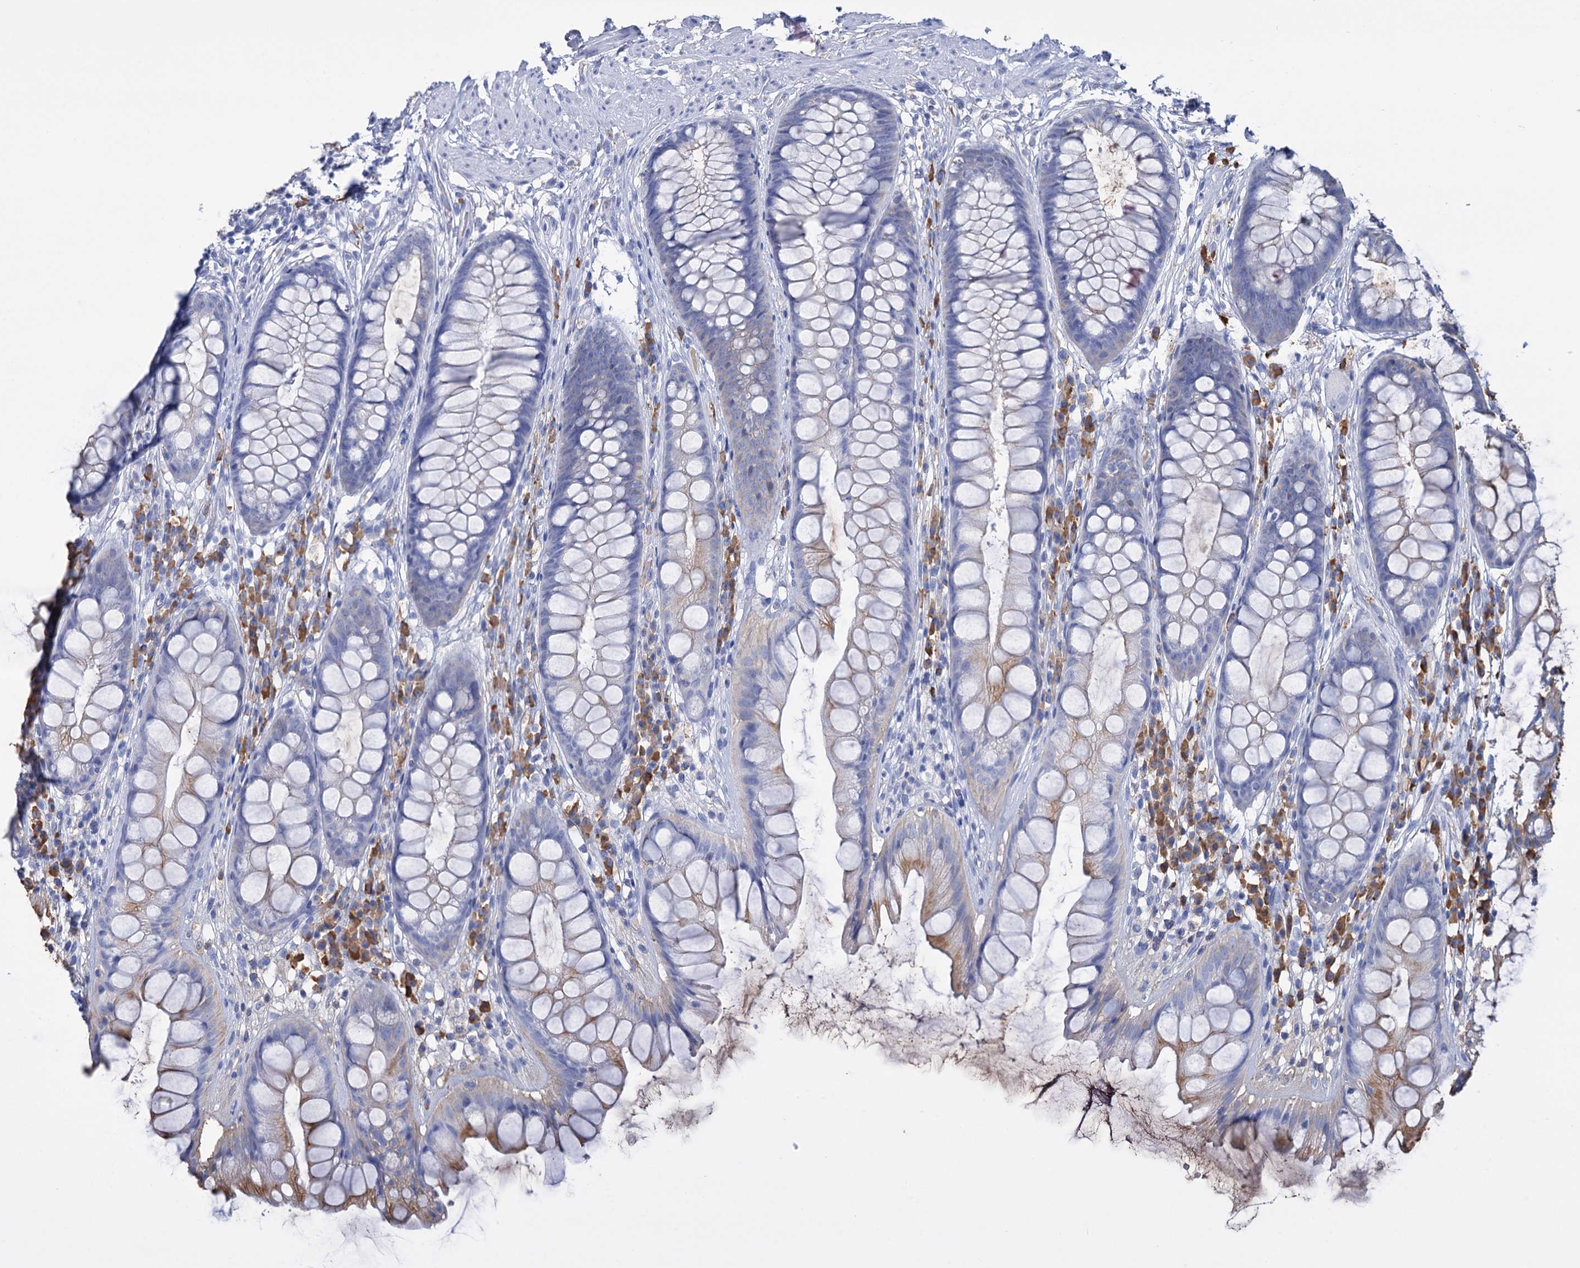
{"staining": {"intensity": "moderate", "quantity": "<25%", "location": "cytoplasmic/membranous"}, "tissue": "rectum", "cell_type": "Glandular cells", "image_type": "normal", "snomed": [{"axis": "morphology", "description": "Normal tissue, NOS"}, {"axis": "topography", "description": "Rectum"}], "caption": "The histopathology image shows a brown stain indicating the presence of a protein in the cytoplasmic/membranous of glandular cells in rectum. The staining is performed using DAB (3,3'-diaminobenzidine) brown chromogen to label protein expression. The nuclei are counter-stained blue using hematoxylin.", "gene": "FBXW12", "patient": {"sex": "male", "age": 74}}